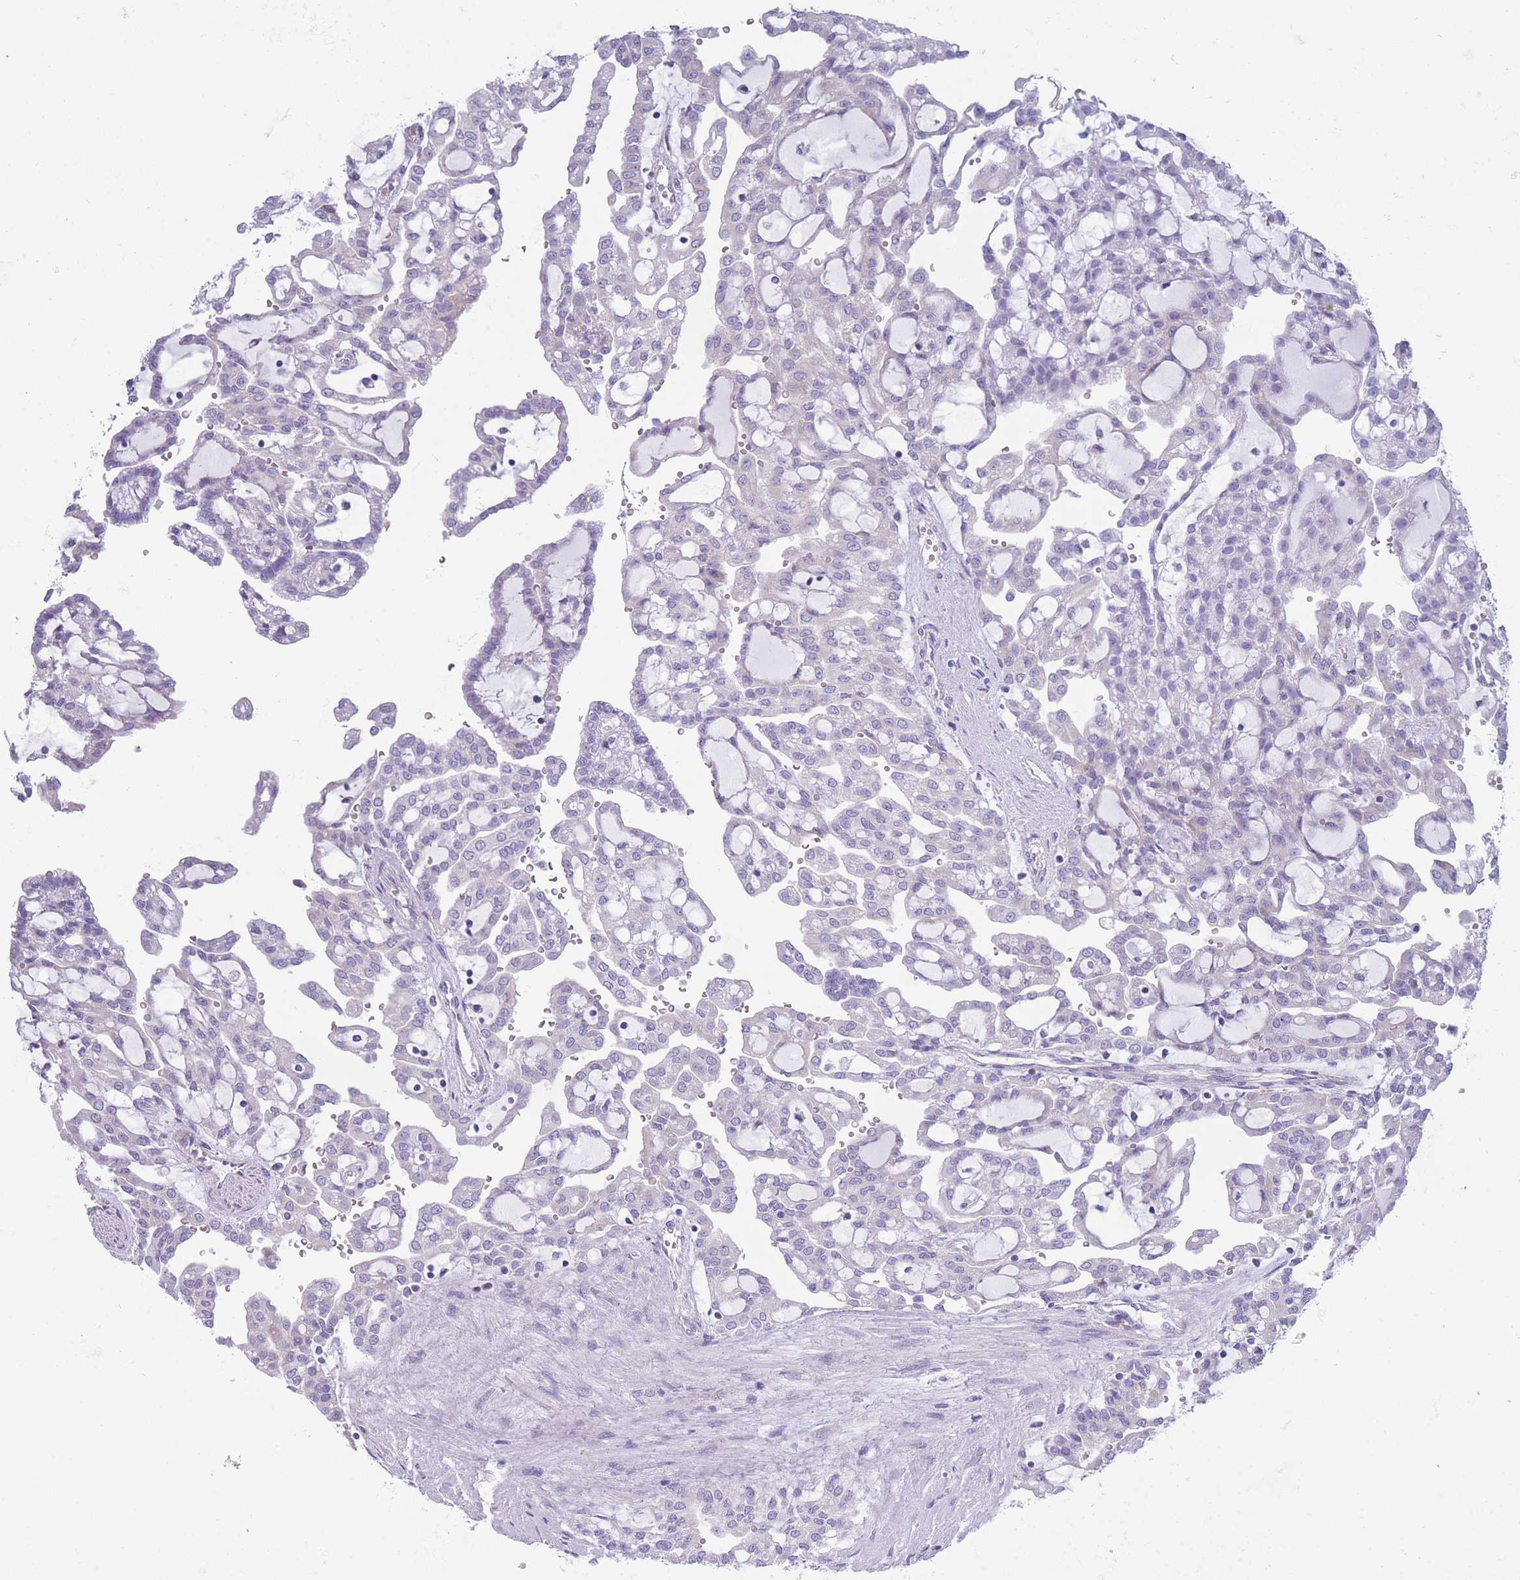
{"staining": {"intensity": "negative", "quantity": "none", "location": "none"}, "tissue": "renal cancer", "cell_type": "Tumor cells", "image_type": "cancer", "snomed": [{"axis": "morphology", "description": "Adenocarcinoma, NOS"}, {"axis": "topography", "description": "Kidney"}], "caption": "An image of renal adenocarcinoma stained for a protein shows no brown staining in tumor cells.", "gene": "XKR8", "patient": {"sex": "male", "age": 63}}